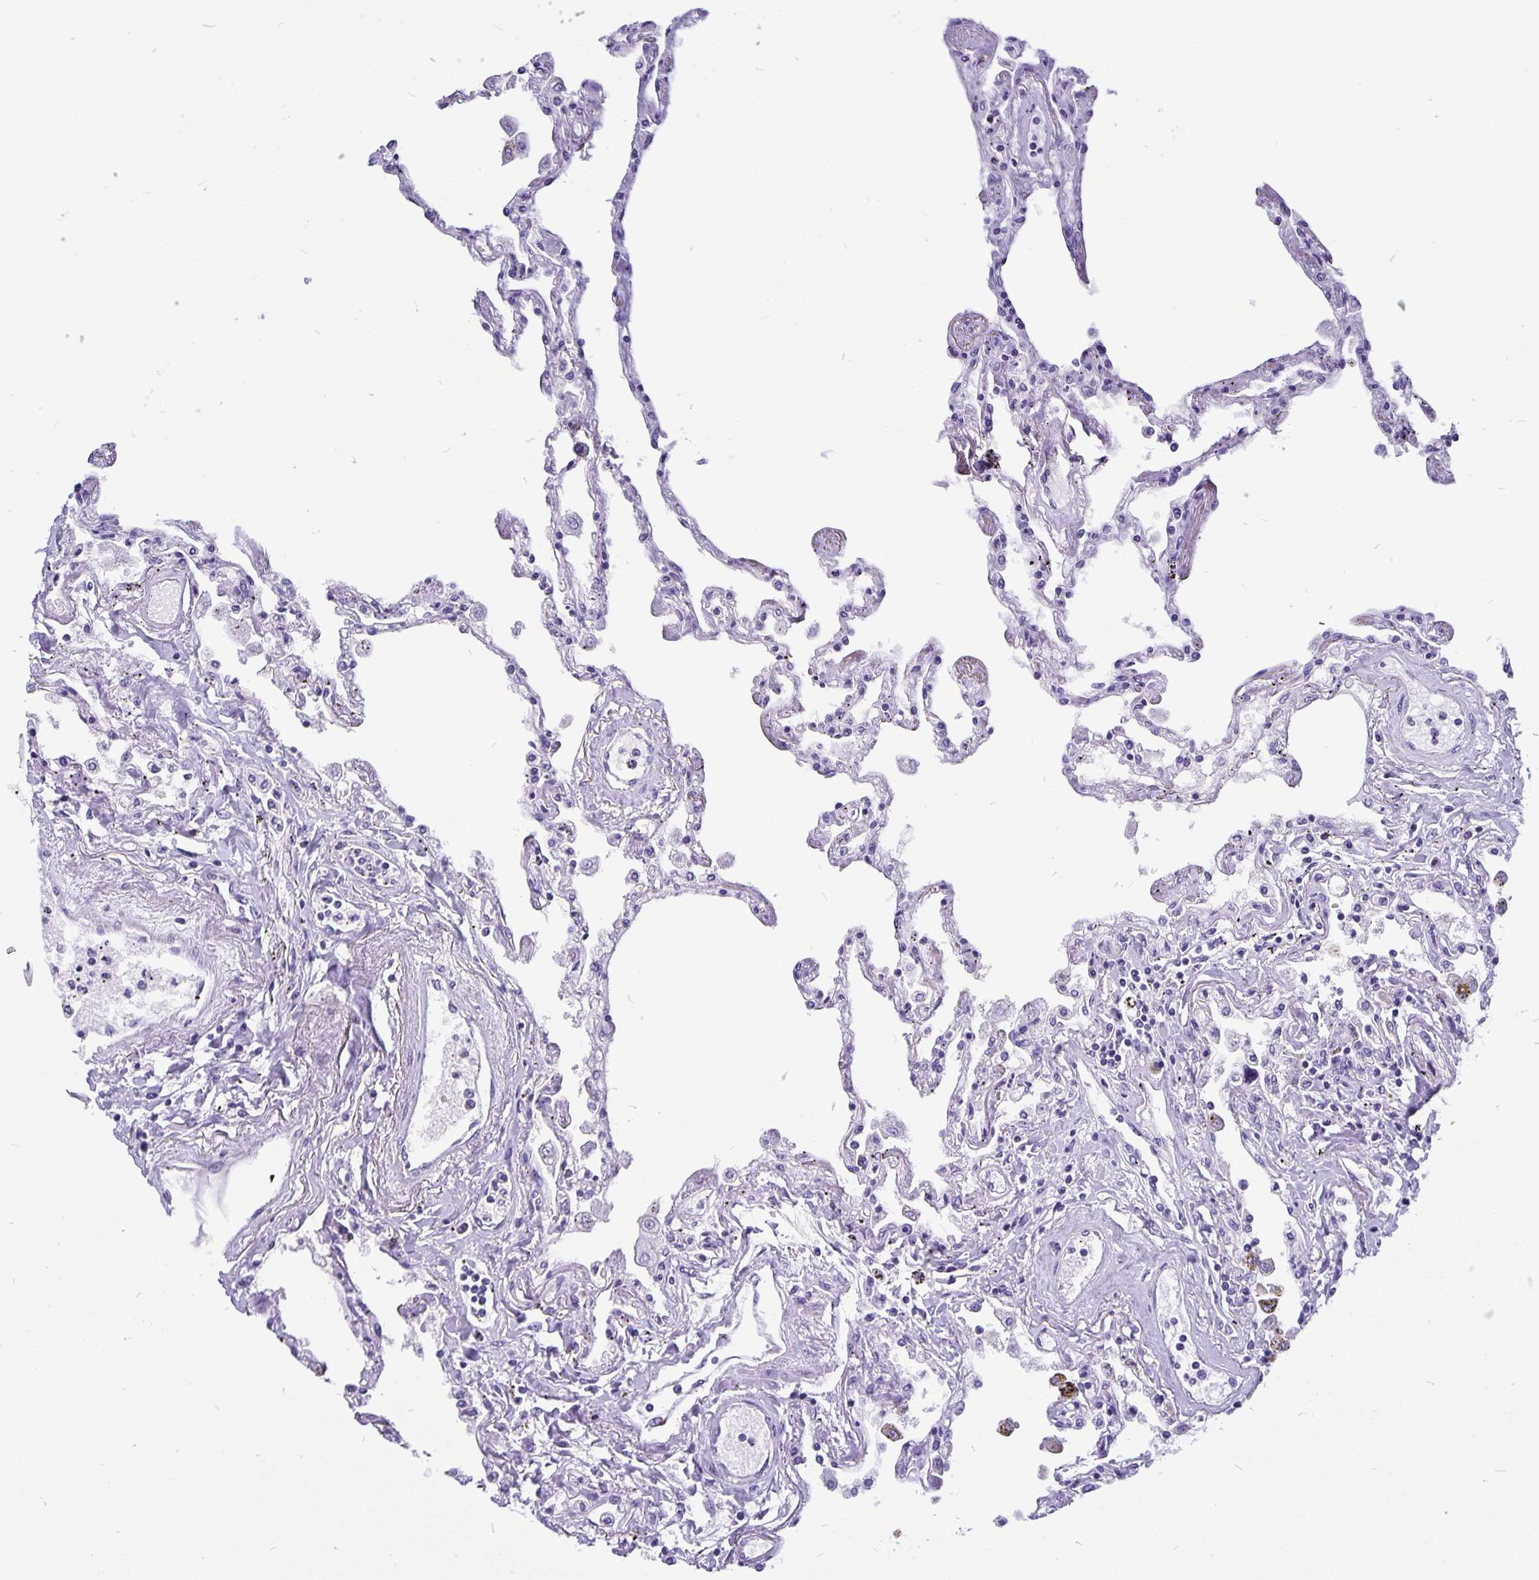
{"staining": {"intensity": "negative", "quantity": "none", "location": "none"}, "tissue": "lung", "cell_type": "Alveolar cells", "image_type": "normal", "snomed": [{"axis": "morphology", "description": "Normal tissue, NOS"}, {"axis": "morphology", "description": "Adenocarcinoma, NOS"}, {"axis": "topography", "description": "Cartilage tissue"}, {"axis": "topography", "description": "Lung"}], "caption": "Immunohistochemistry of benign lung reveals no positivity in alveolar cells. The staining was performed using DAB to visualize the protein expression in brown, while the nuclei were stained in blue with hematoxylin (Magnification: 20x).", "gene": "ODF3B", "patient": {"sex": "female", "age": 67}}